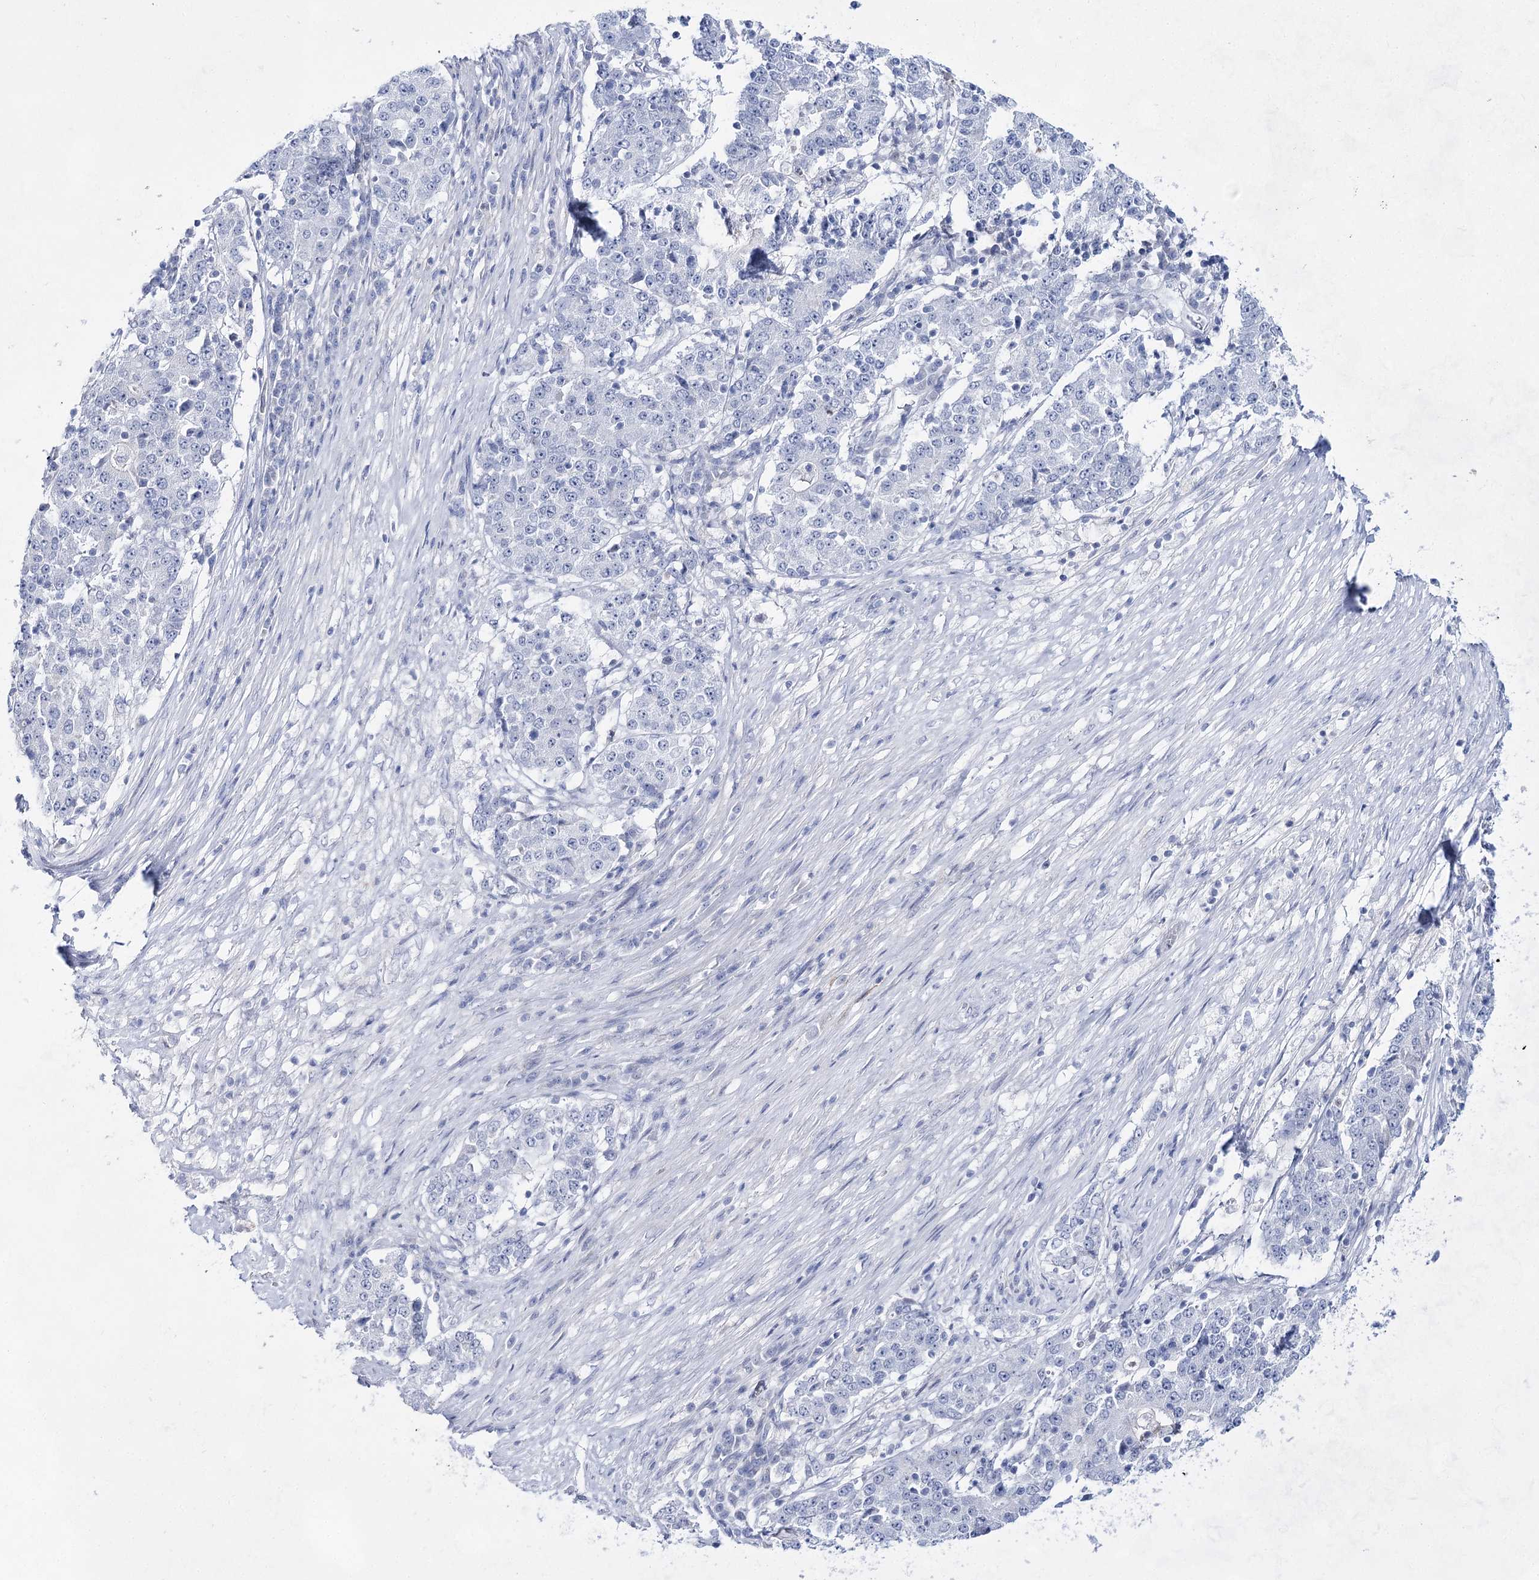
{"staining": {"intensity": "negative", "quantity": "none", "location": "none"}, "tissue": "stomach cancer", "cell_type": "Tumor cells", "image_type": "cancer", "snomed": [{"axis": "morphology", "description": "Adenocarcinoma, NOS"}, {"axis": "topography", "description": "Stomach"}], "caption": "DAB (3,3'-diaminobenzidine) immunohistochemical staining of adenocarcinoma (stomach) displays no significant staining in tumor cells.", "gene": "BPHL", "patient": {"sex": "male", "age": 59}}